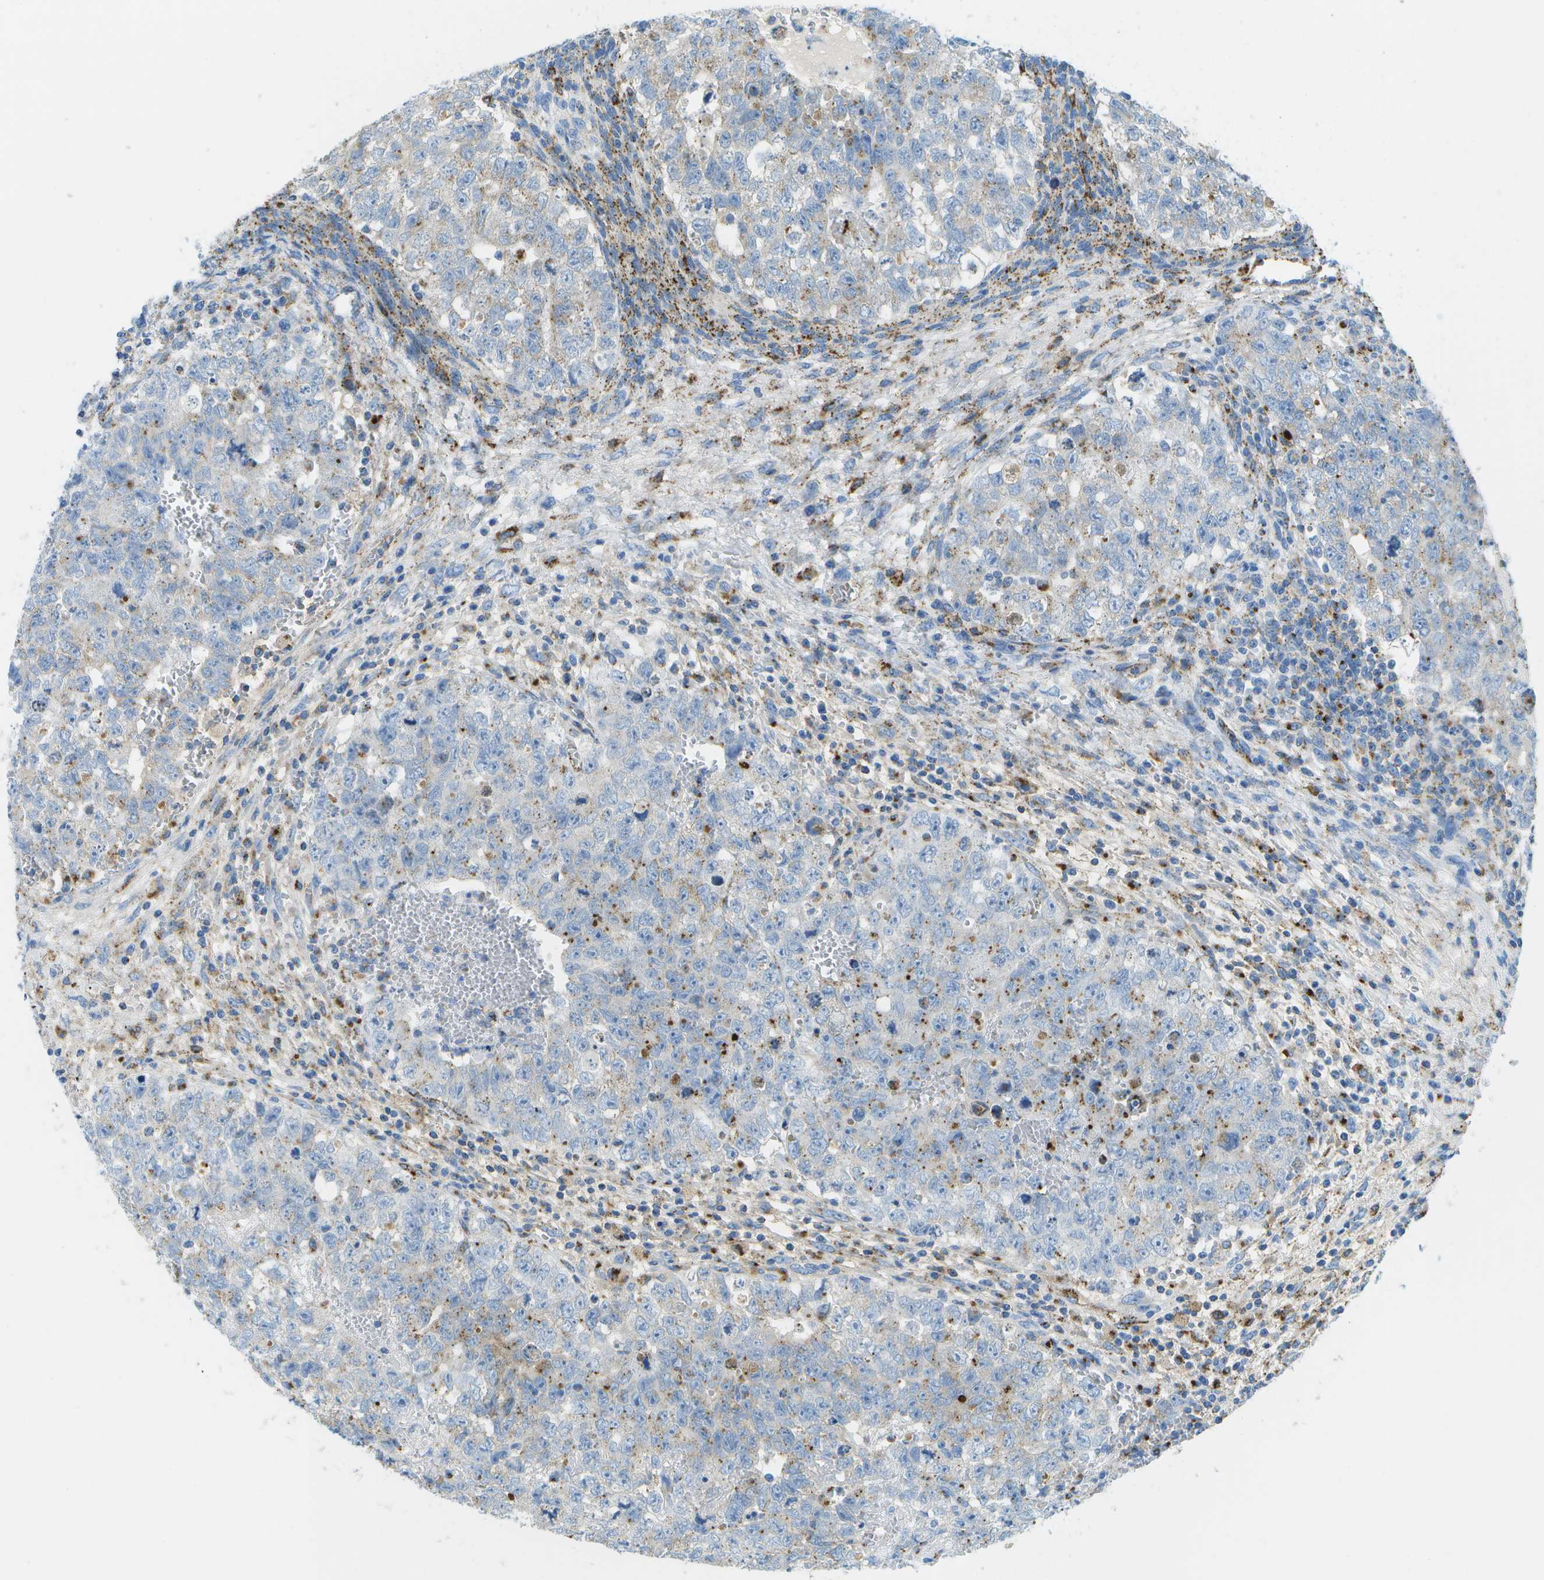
{"staining": {"intensity": "weak", "quantity": "<25%", "location": "cytoplasmic/membranous"}, "tissue": "testis cancer", "cell_type": "Tumor cells", "image_type": "cancer", "snomed": [{"axis": "morphology", "description": "Seminoma, NOS"}, {"axis": "morphology", "description": "Carcinoma, Embryonal, NOS"}, {"axis": "topography", "description": "Testis"}], "caption": "Immunohistochemistry of human testis cancer demonstrates no positivity in tumor cells.", "gene": "PRCP", "patient": {"sex": "male", "age": 38}}